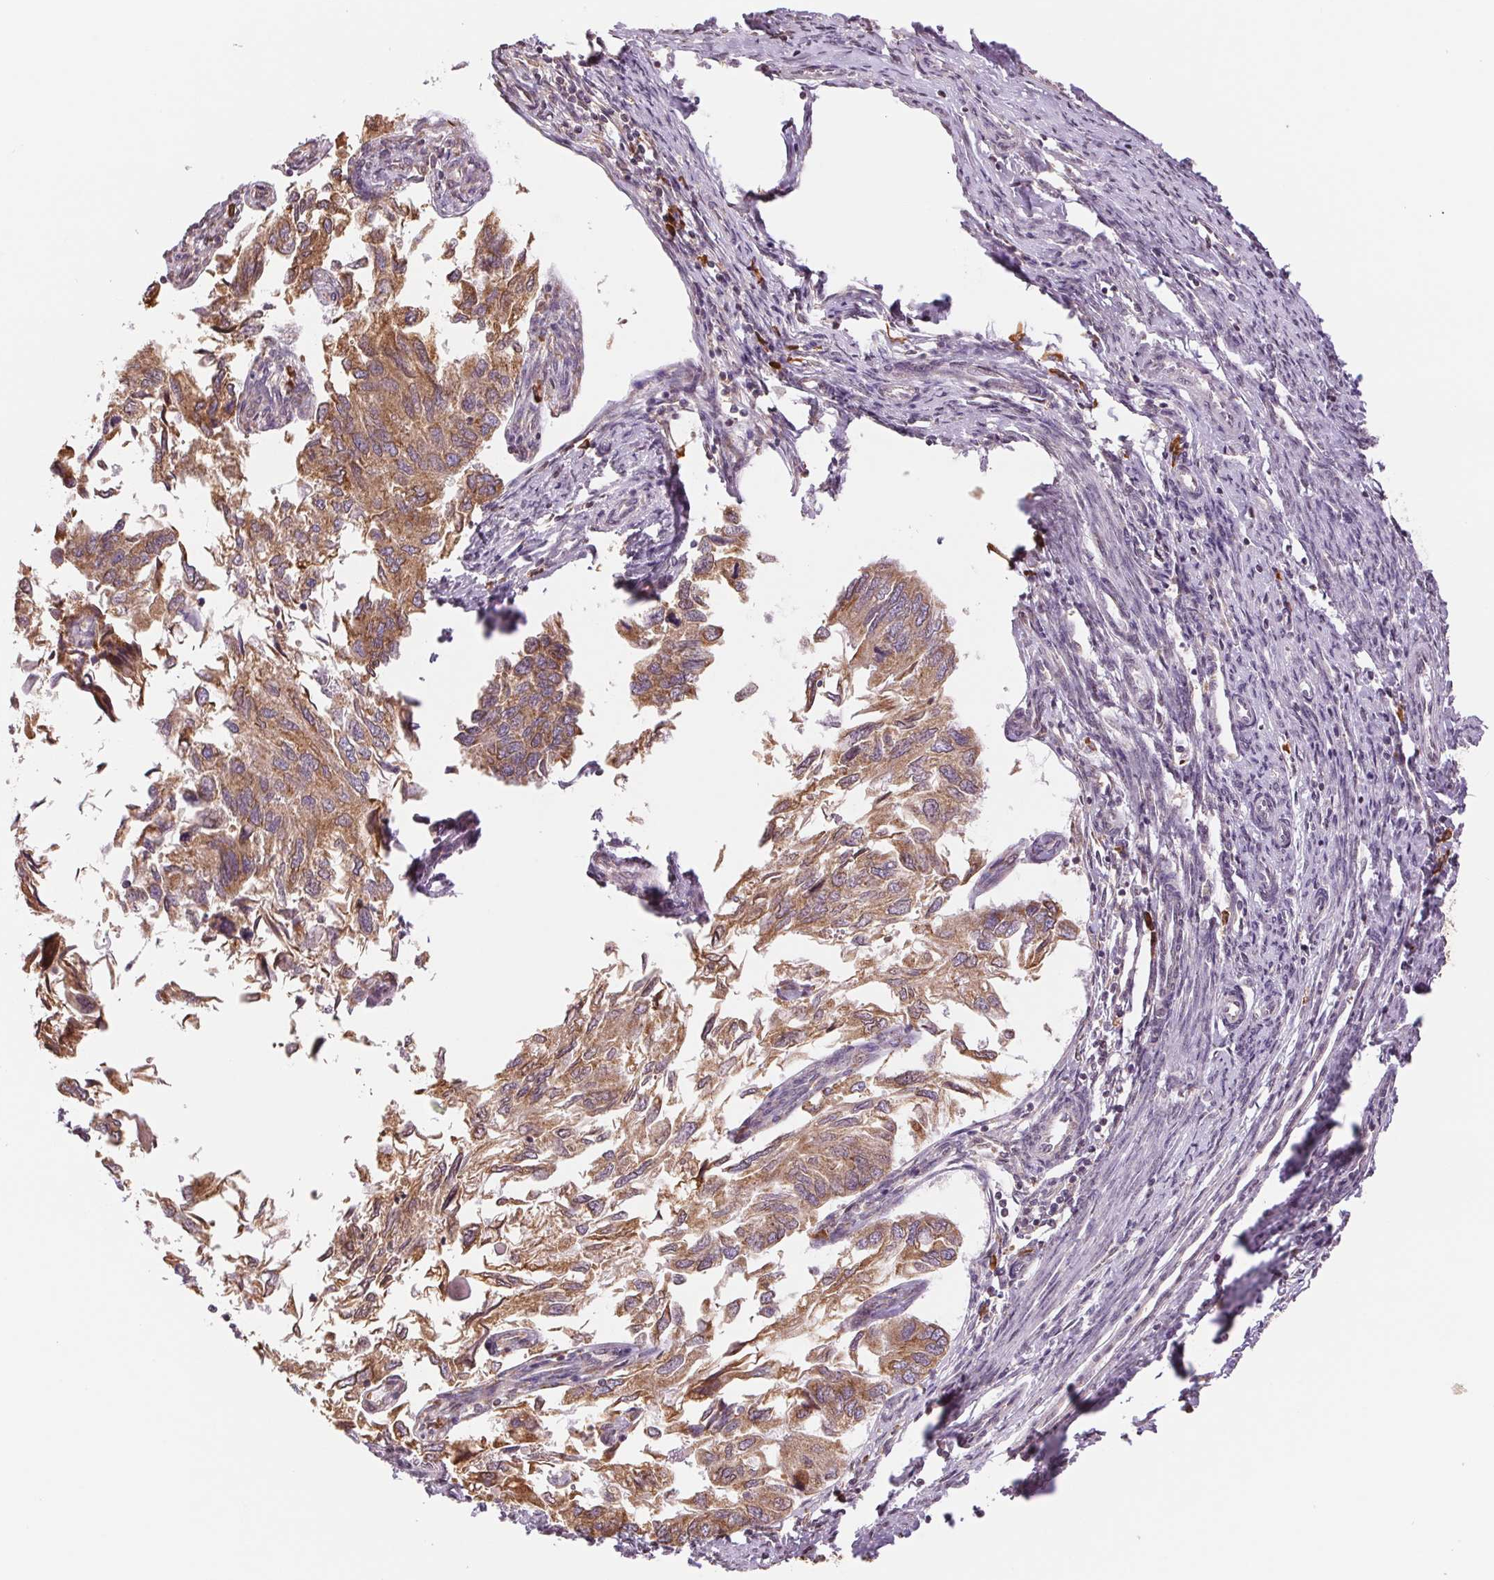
{"staining": {"intensity": "moderate", "quantity": ">75%", "location": "cytoplasmic/membranous"}, "tissue": "endometrial cancer", "cell_type": "Tumor cells", "image_type": "cancer", "snomed": [{"axis": "morphology", "description": "Carcinoma, NOS"}, {"axis": "topography", "description": "Uterus"}], "caption": "Immunohistochemistry (IHC) image of neoplastic tissue: endometrial carcinoma stained using immunohistochemistry reveals medium levels of moderate protein expression localized specifically in the cytoplasmic/membranous of tumor cells, appearing as a cytoplasmic/membranous brown color.", "gene": "RPN1", "patient": {"sex": "female", "age": 76}}